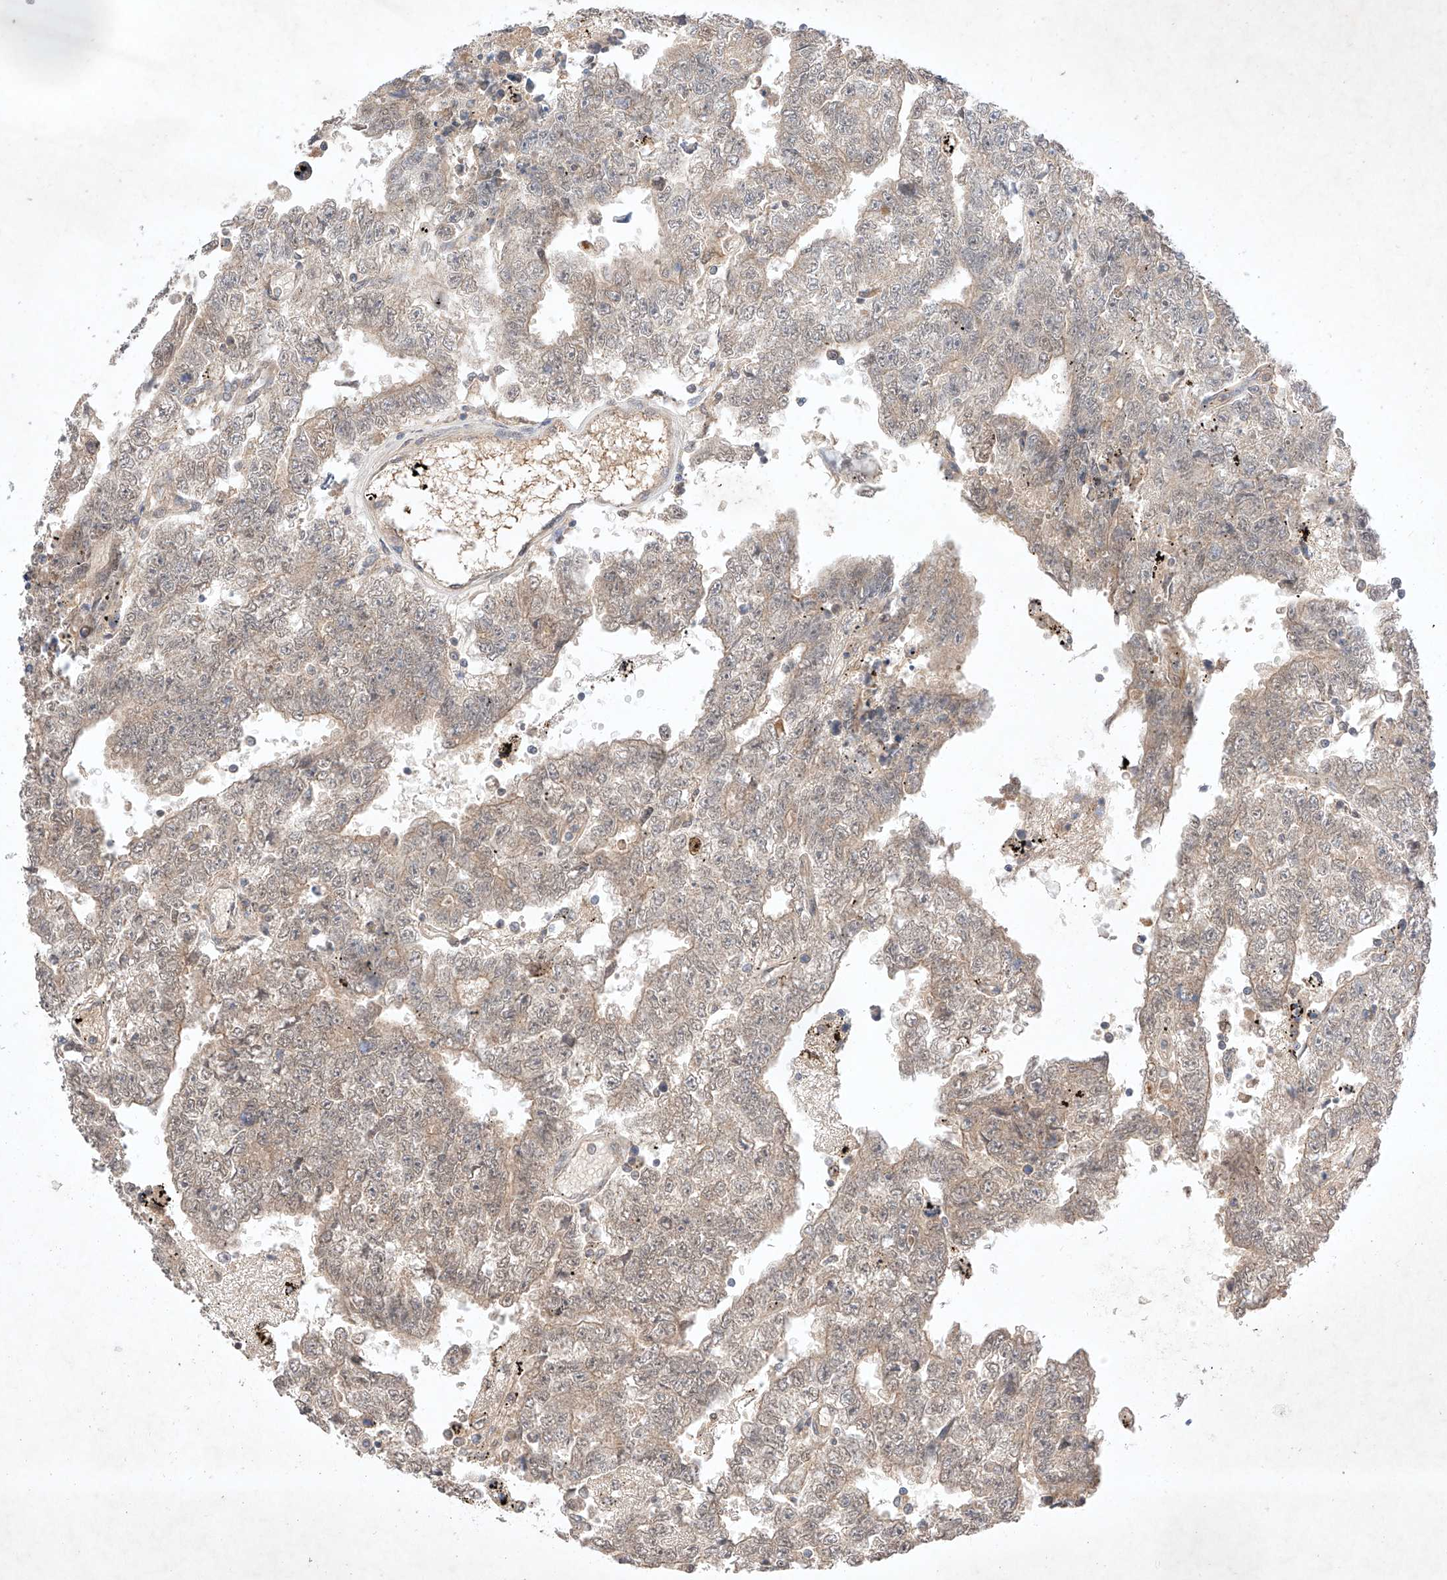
{"staining": {"intensity": "negative", "quantity": "none", "location": "none"}, "tissue": "testis cancer", "cell_type": "Tumor cells", "image_type": "cancer", "snomed": [{"axis": "morphology", "description": "Carcinoma, Embryonal, NOS"}, {"axis": "topography", "description": "Testis"}], "caption": "Embryonal carcinoma (testis) was stained to show a protein in brown. There is no significant expression in tumor cells.", "gene": "ZNF124", "patient": {"sex": "male", "age": 25}}